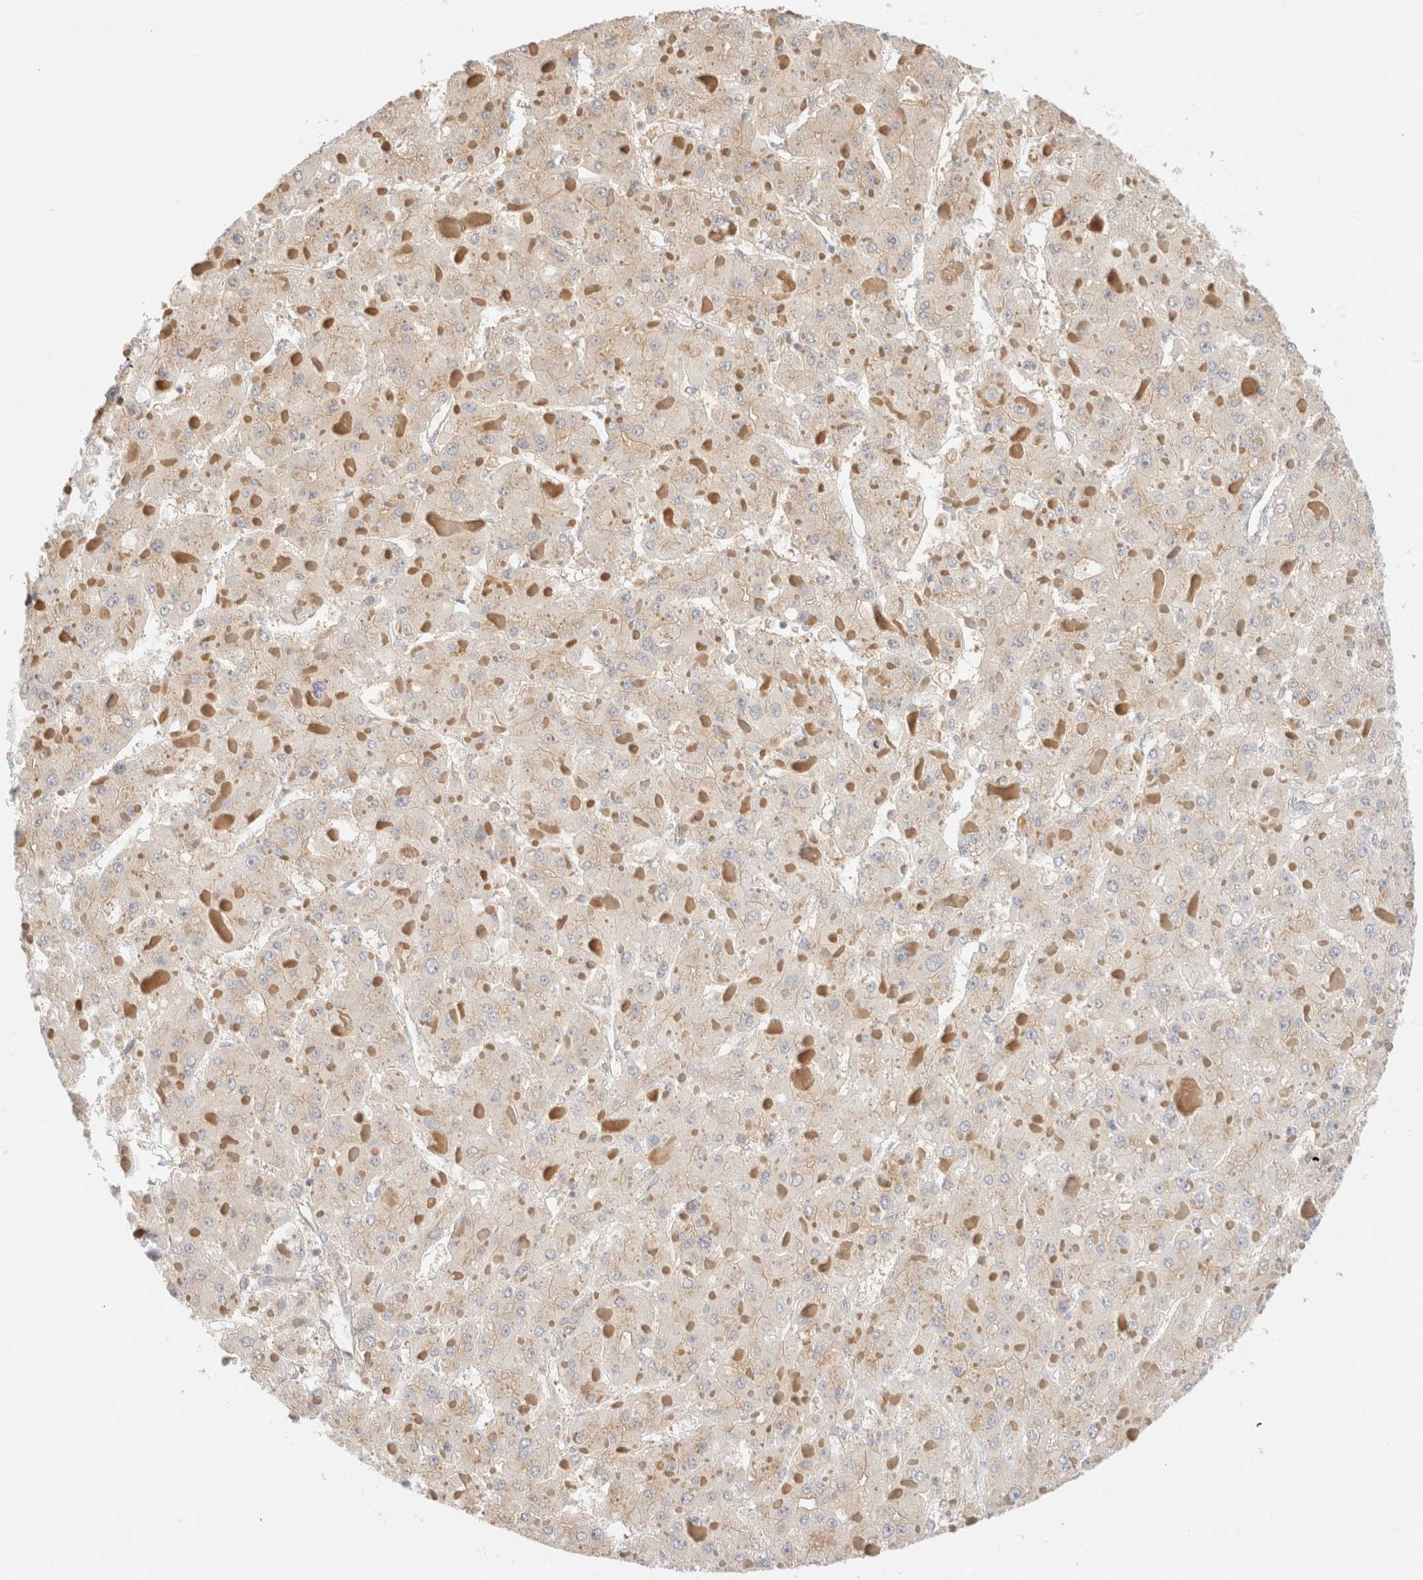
{"staining": {"intensity": "weak", "quantity": "<25%", "location": "cytoplasmic/membranous"}, "tissue": "liver cancer", "cell_type": "Tumor cells", "image_type": "cancer", "snomed": [{"axis": "morphology", "description": "Carcinoma, Hepatocellular, NOS"}, {"axis": "topography", "description": "Liver"}], "caption": "There is no significant expression in tumor cells of liver cancer (hepatocellular carcinoma).", "gene": "RABEP1", "patient": {"sex": "female", "age": 73}}